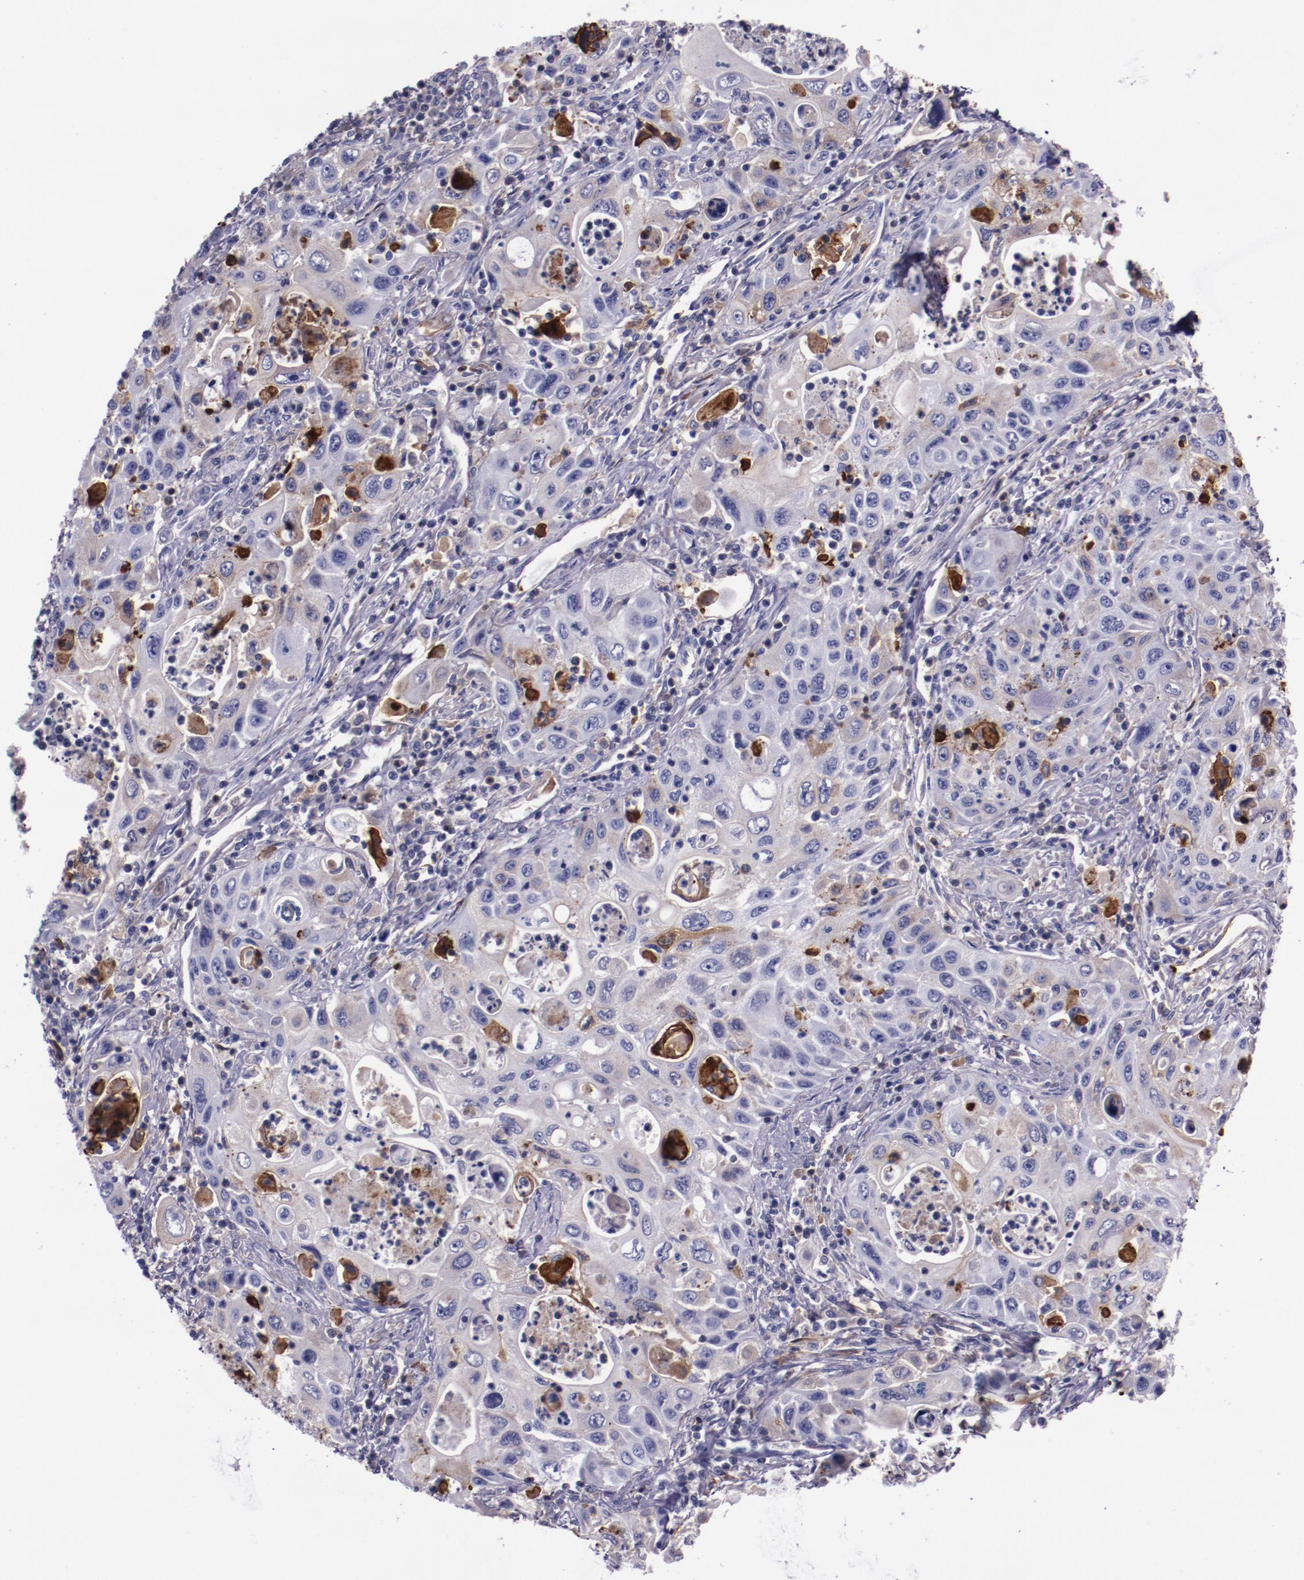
{"staining": {"intensity": "weak", "quantity": "<25%", "location": "cytoplasmic/membranous"}, "tissue": "pancreatic cancer", "cell_type": "Tumor cells", "image_type": "cancer", "snomed": [{"axis": "morphology", "description": "Adenocarcinoma, NOS"}, {"axis": "topography", "description": "Pancreas"}], "caption": "This is an immunohistochemistry image of human pancreatic cancer. There is no staining in tumor cells.", "gene": "APOH", "patient": {"sex": "male", "age": 70}}